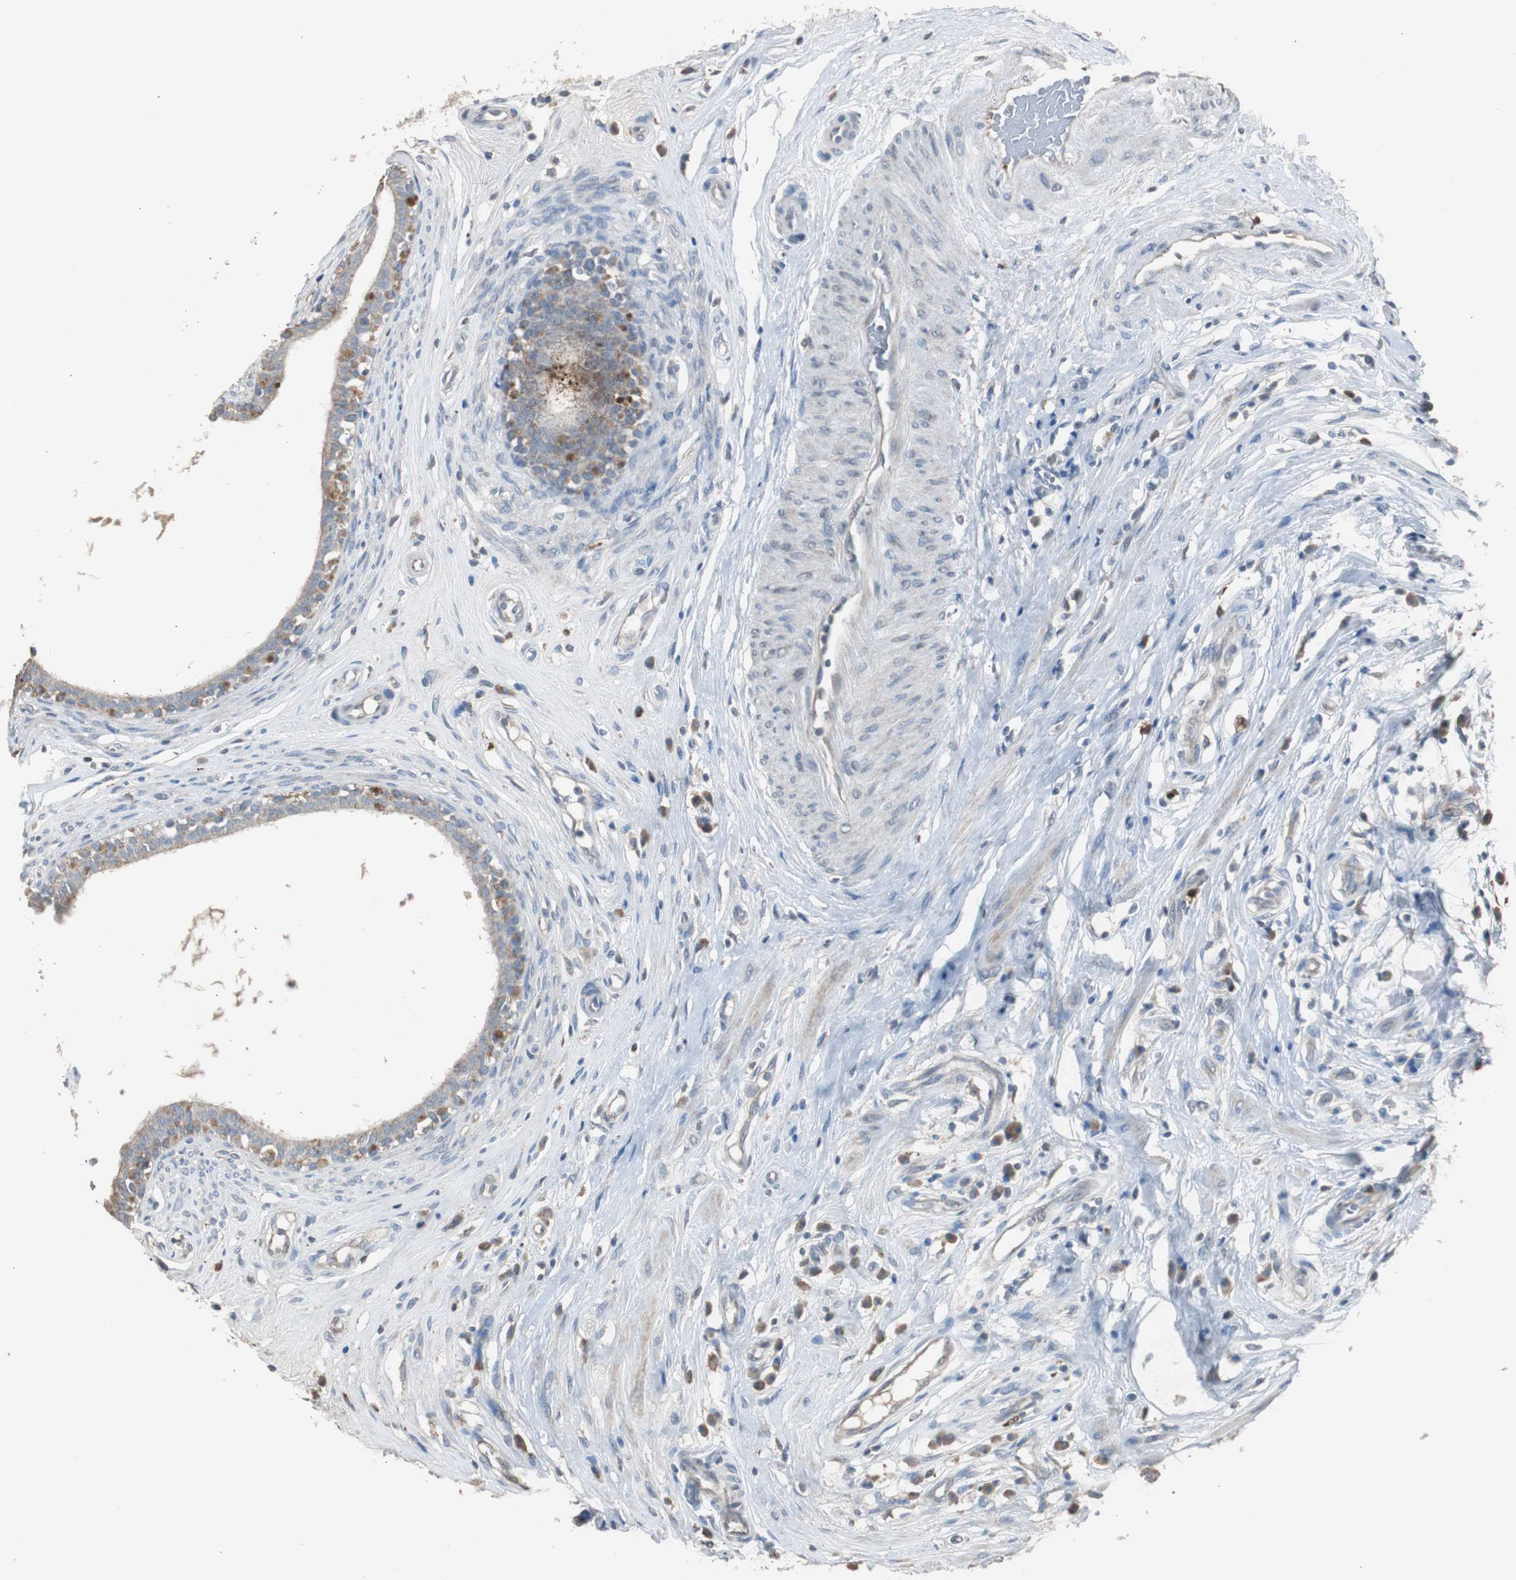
{"staining": {"intensity": "weak", "quantity": "<25%", "location": "cytoplasmic/membranous"}, "tissue": "epididymis", "cell_type": "Glandular cells", "image_type": "normal", "snomed": [{"axis": "morphology", "description": "Normal tissue, NOS"}, {"axis": "morphology", "description": "Inflammation, NOS"}, {"axis": "topography", "description": "Epididymis"}], "caption": "Immunohistochemical staining of benign epididymis displays no significant expression in glandular cells.", "gene": "TK1", "patient": {"sex": "male", "age": 84}}